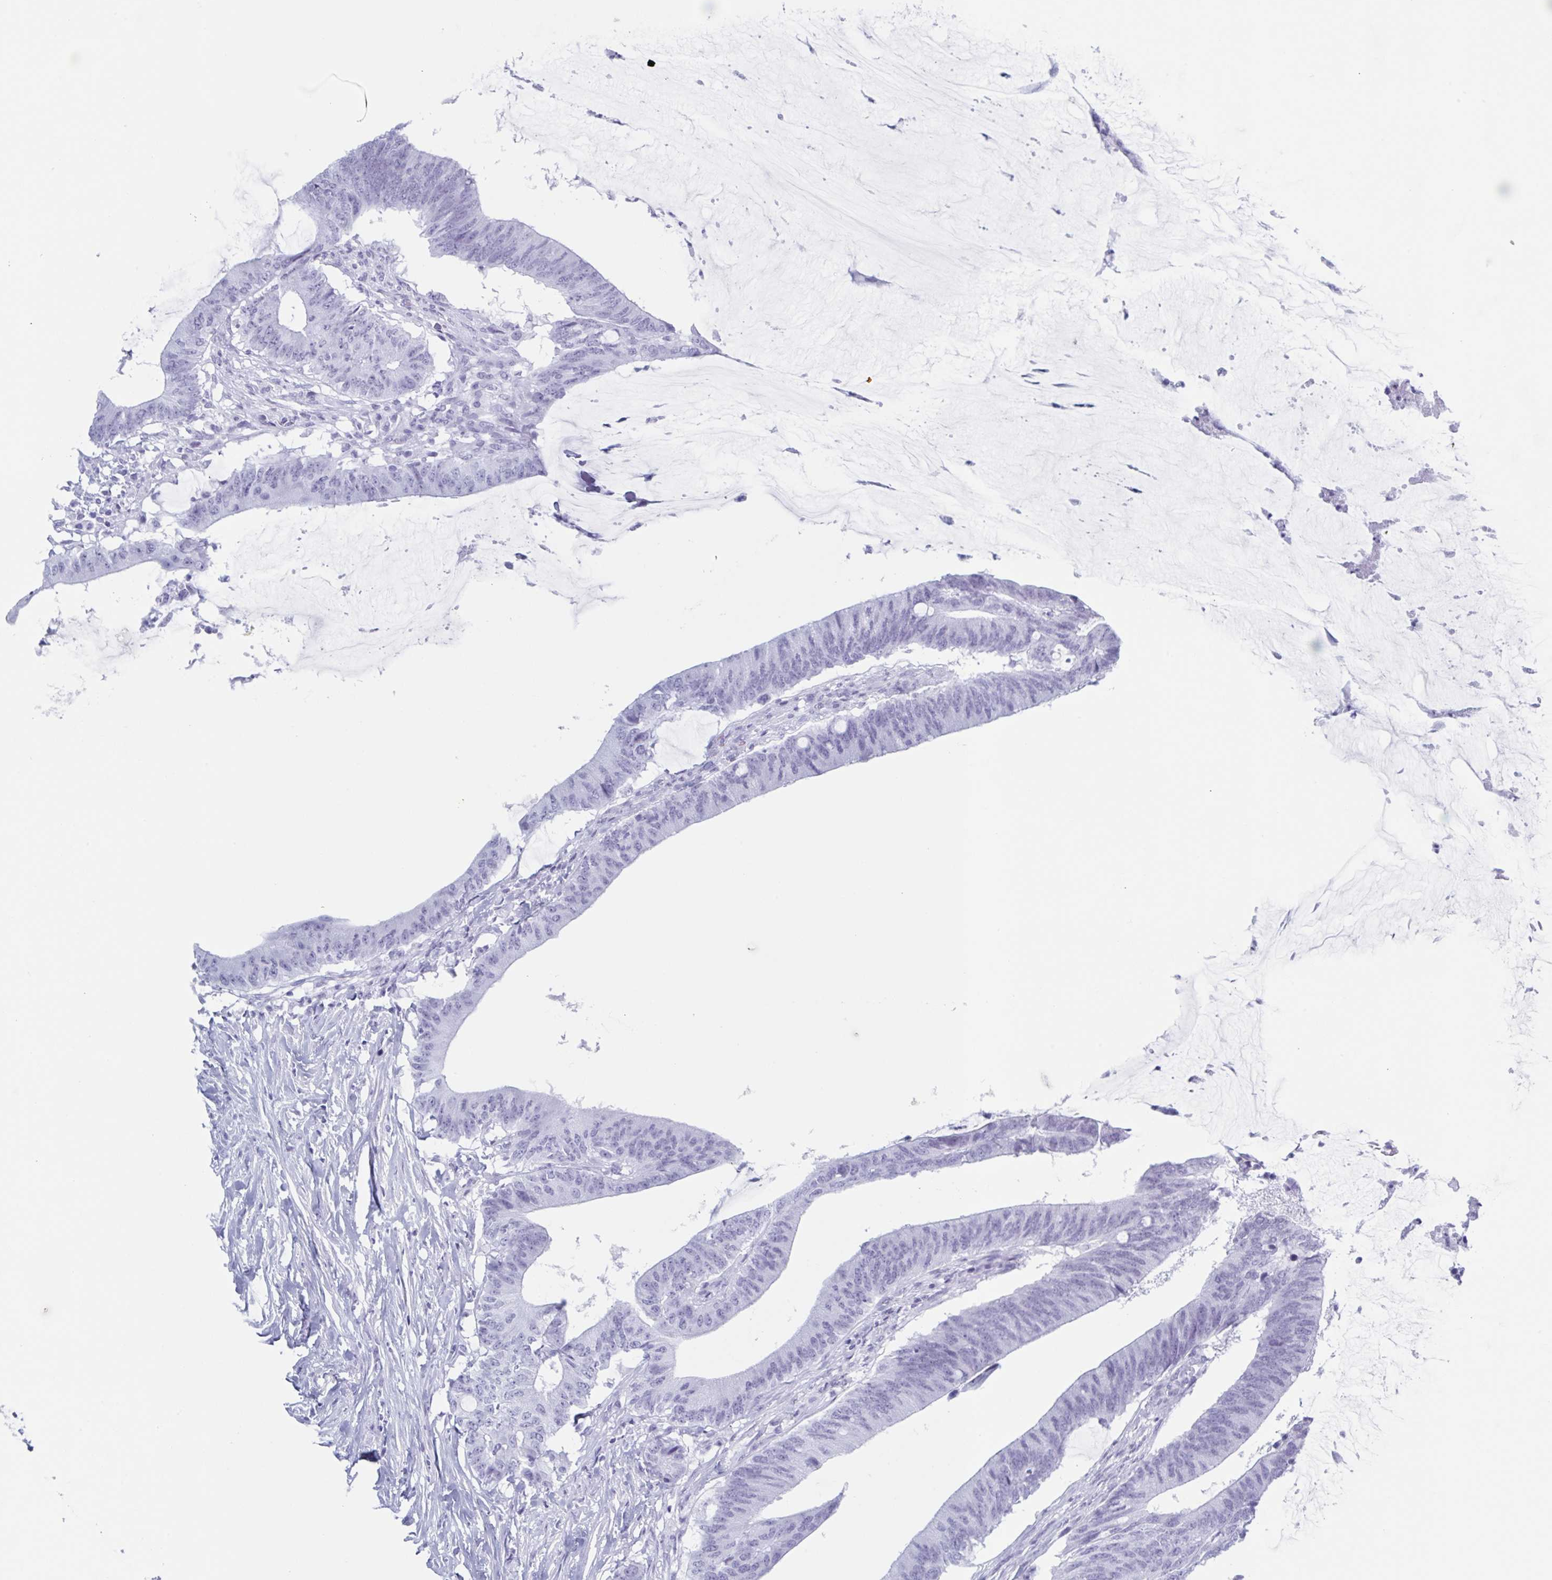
{"staining": {"intensity": "negative", "quantity": "none", "location": "none"}, "tissue": "colorectal cancer", "cell_type": "Tumor cells", "image_type": "cancer", "snomed": [{"axis": "morphology", "description": "Adenocarcinoma, NOS"}, {"axis": "topography", "description": "Colon"}], "caption": "Human adenocarcinoma (colorectal) stained for a protein using IHC exhibits no expression in tumor cells.", "gene": "ZFP64", "patient": {"sex": "female", "age": 43}}